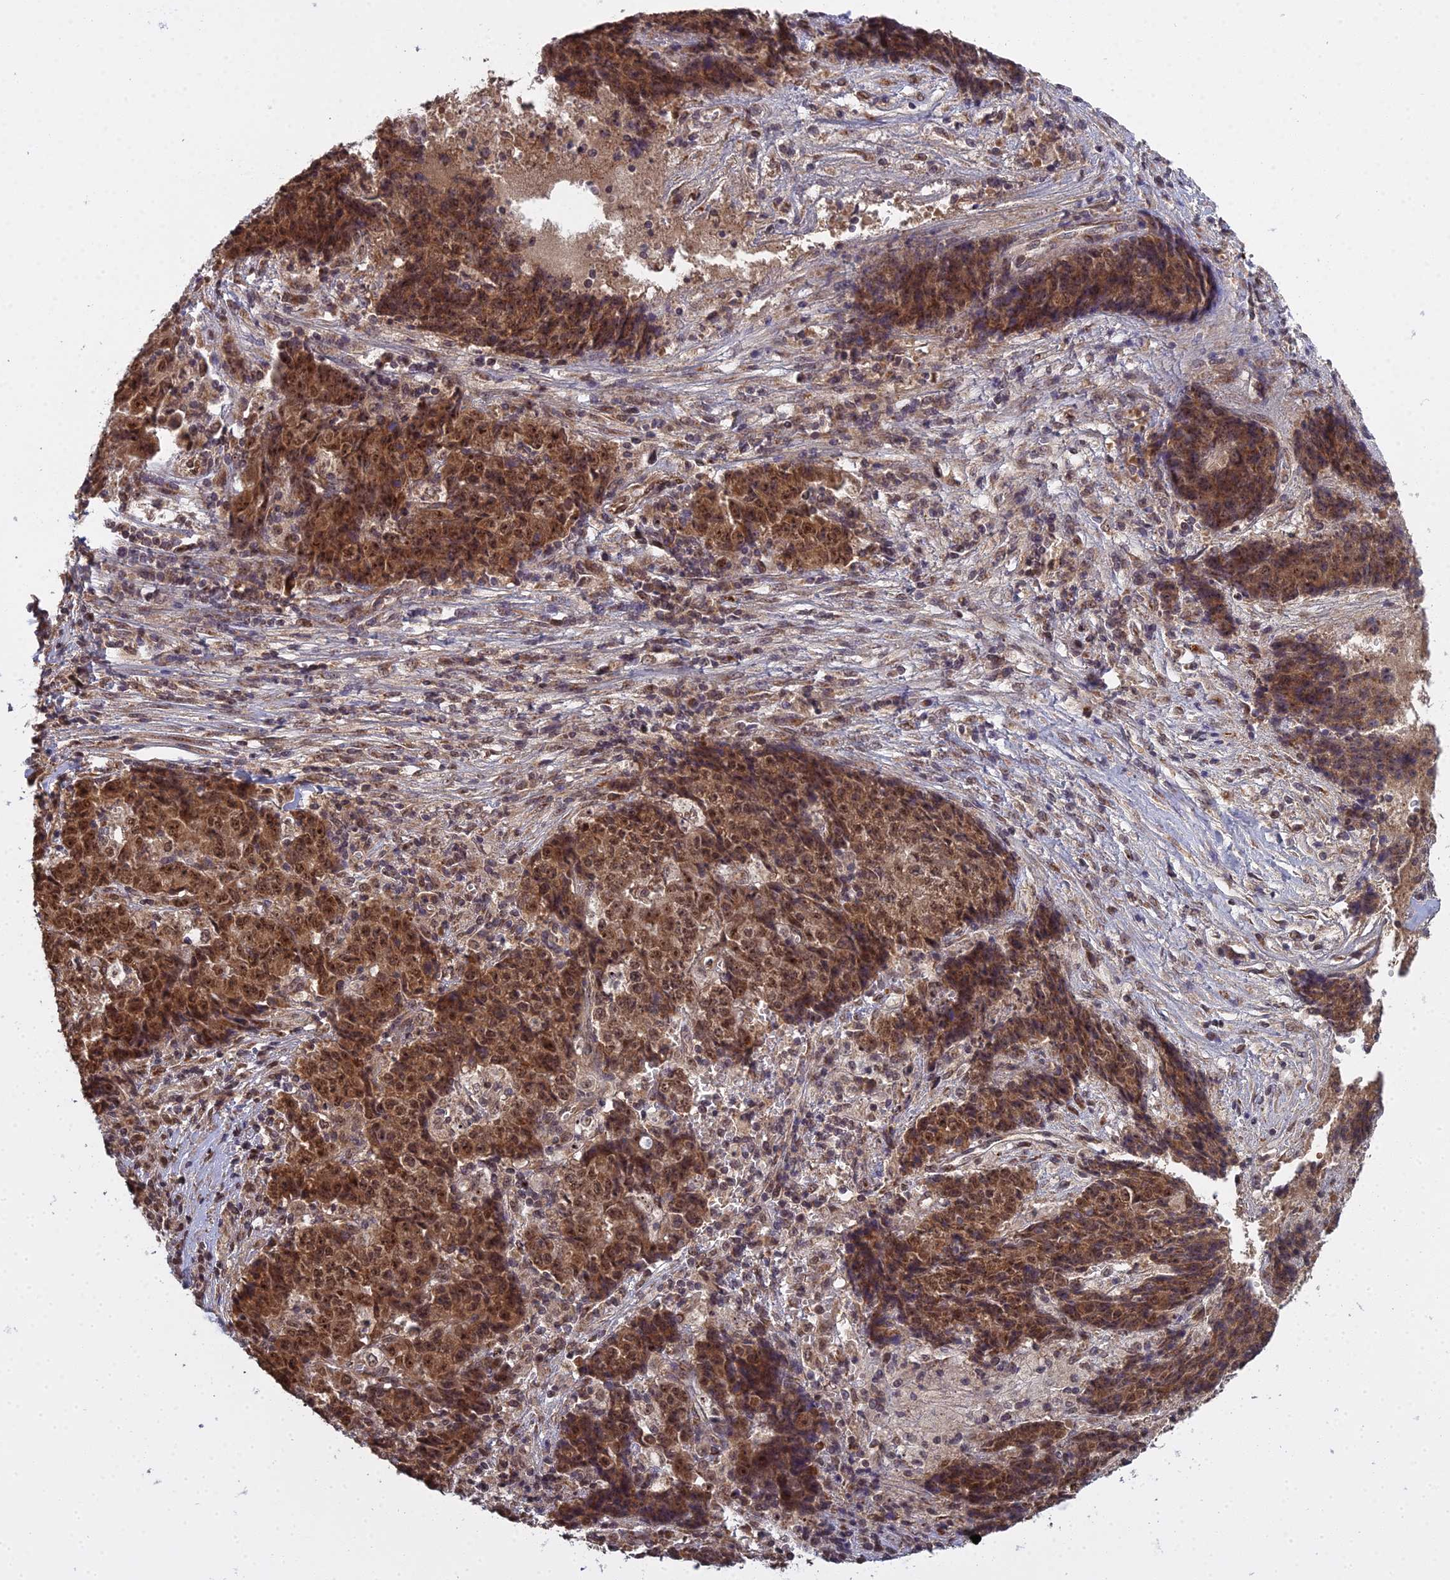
{"staining": {"intensity": "moderate", "quantity": ">75%", "location": "nuclear"}, "tissue": "ovarian cancer", "cell_type": "Tumor cells", "image_type": "cancer", "snomed": [{"axis": "morphology", "description": "Carcinoma, endometroid"}, {"axis": "topography", "description": "Ovary"}], "caption": "Immunohistochemistry (IHC) staining of ovarian cancer, which reveals medium levels of moderate nuclear positivity in approximately >75% of tumor cells indicating moderate nuclear protein expression. The staining was performed using DAB (brown) for protein detection and nuclei were counterstained in hematoxylin (blue).", "gene": "MEOX1", "patient": {"sex": "female", "age": 42}}